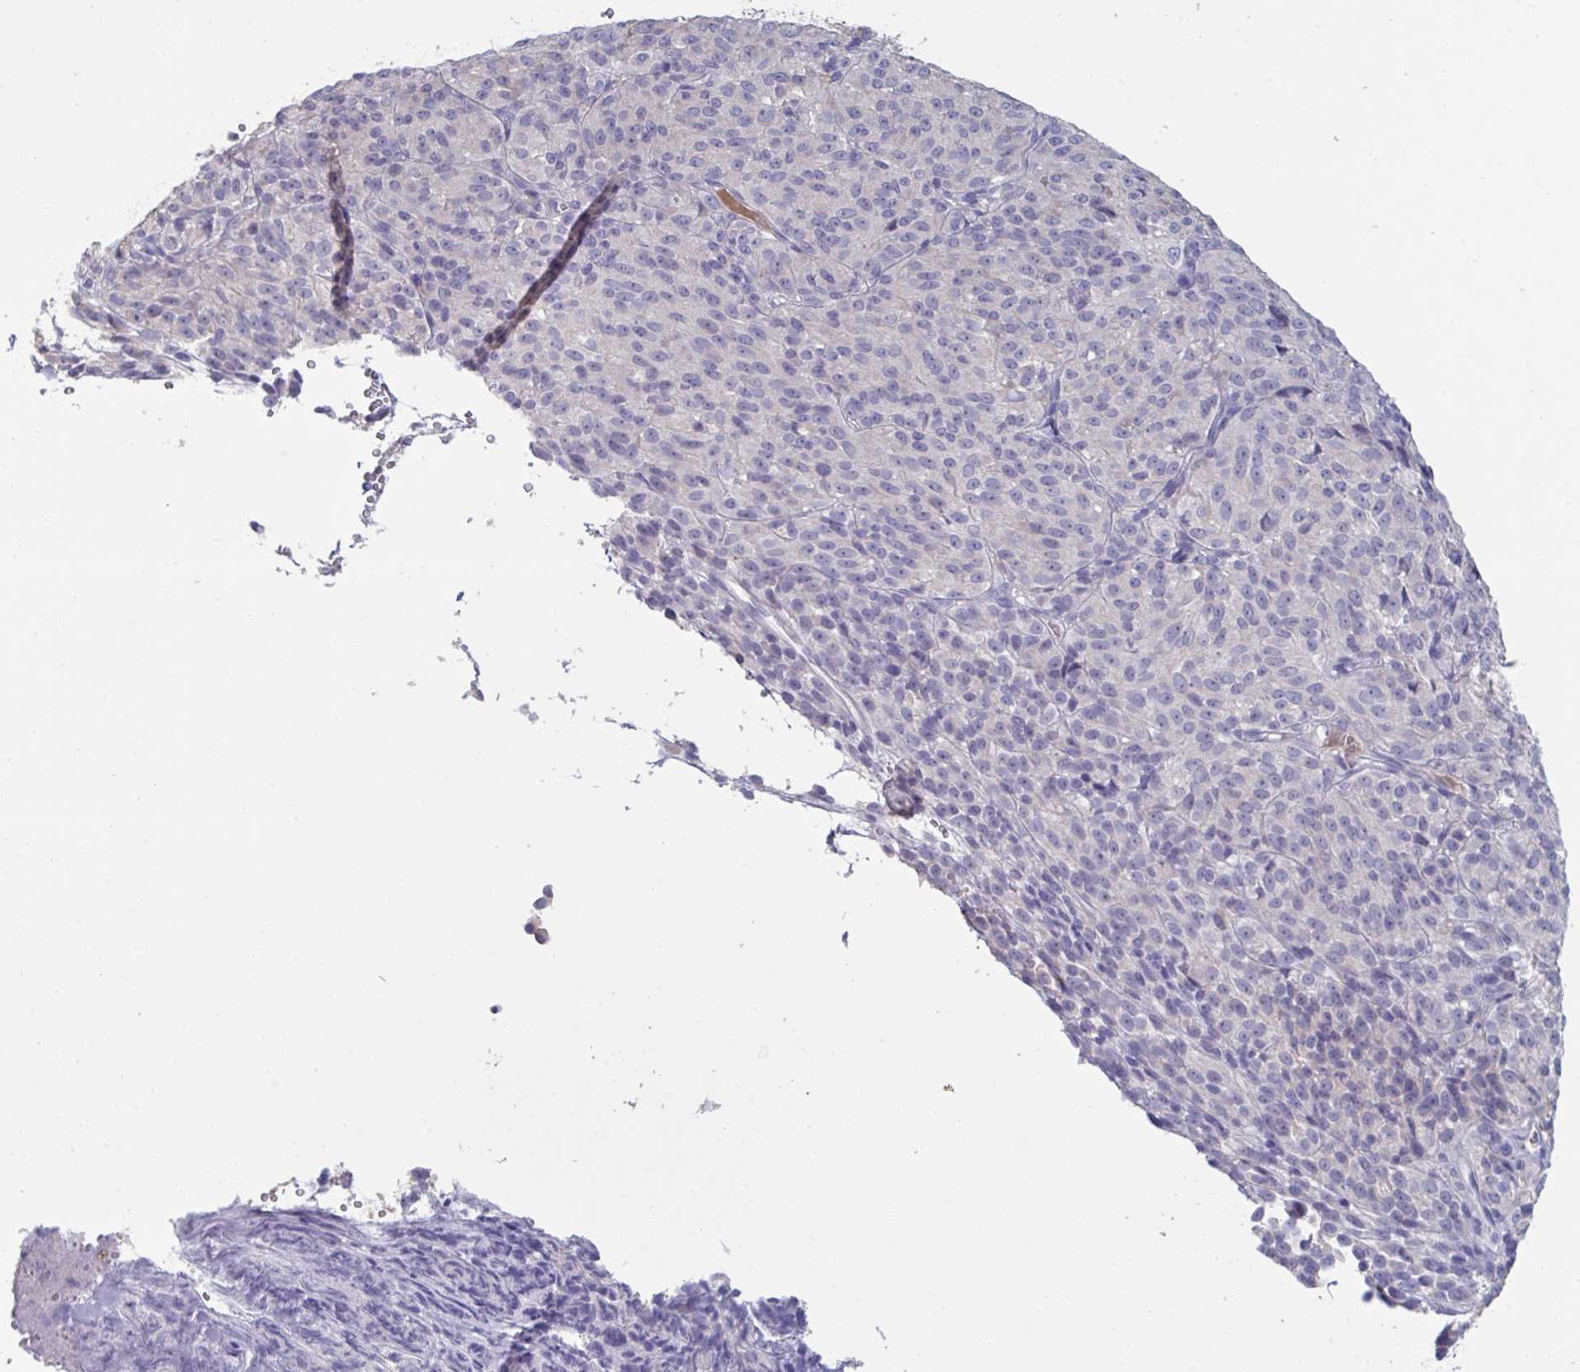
{"staining": {"intensity": "negative", "quantity": "none", "location": "none"}, "tissue": "melanoma", "cell_type": "Tumor cells", "image_type": "cancer", "snomed": [{"axis": "morphology", "description": "Malignant melanoma, Metastatic site"}, {"axis": "topography", "description": "Brain"}], "caption": "Photomicrograph shows no significant protein staining in tumor cells of malignant melanoma (metastatic site). (DAB (3,3'-diaminobenzidine) immunohistochemistry (IHC) with hematoxylin counter stain).", "gene": "HGFAC", "patient": {"sex": "female", "age": 56}}